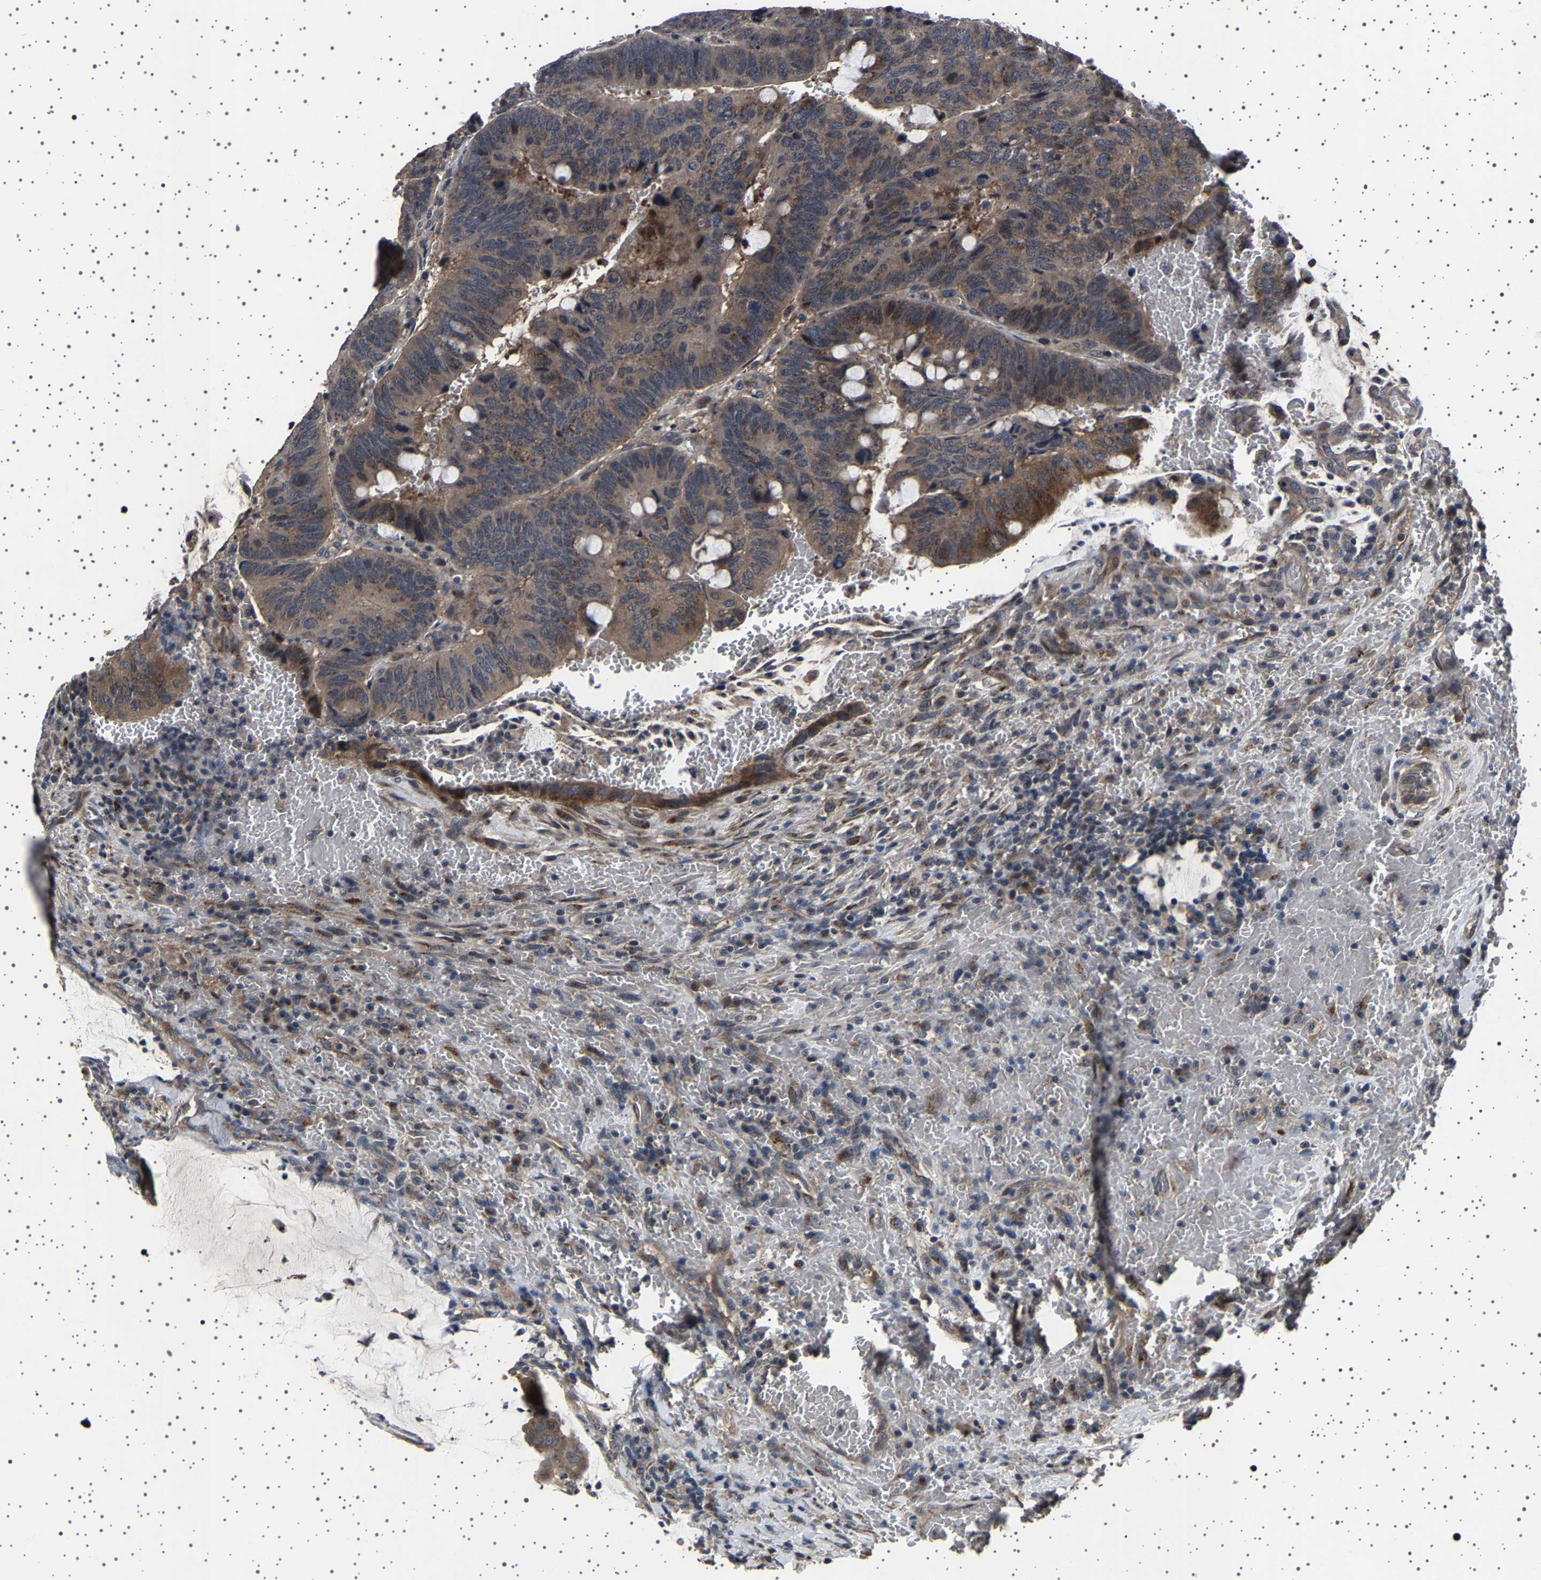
{"staining": {"intensity": "moderate", "quantity": "<25%", "location": "cytoplasmic/membranous"}, "tissue": "colorectal cancer", "cell_type": "Tumor cells", "image_type": "cancer", "snomed": [{"axis": "morphology", "description": "Normal tissue, NOS"}, {"axis": "morphology", "description": "Adenocarcinoma, NOS"}, {"axis": "topography", "description": "Rectum"}, {"axis": "topography", "description": "Peripheral nerve tissue"}], "caption": "The photomicrograph shows immunohistochemical staining of adenocarcinoma (colorectal). There is moderate cytoplasmic/membranous staining is present in approximately <25% of tumor cells.", "gene": "NCKAP1", "patient": {"sex": "male", "age": 92}}